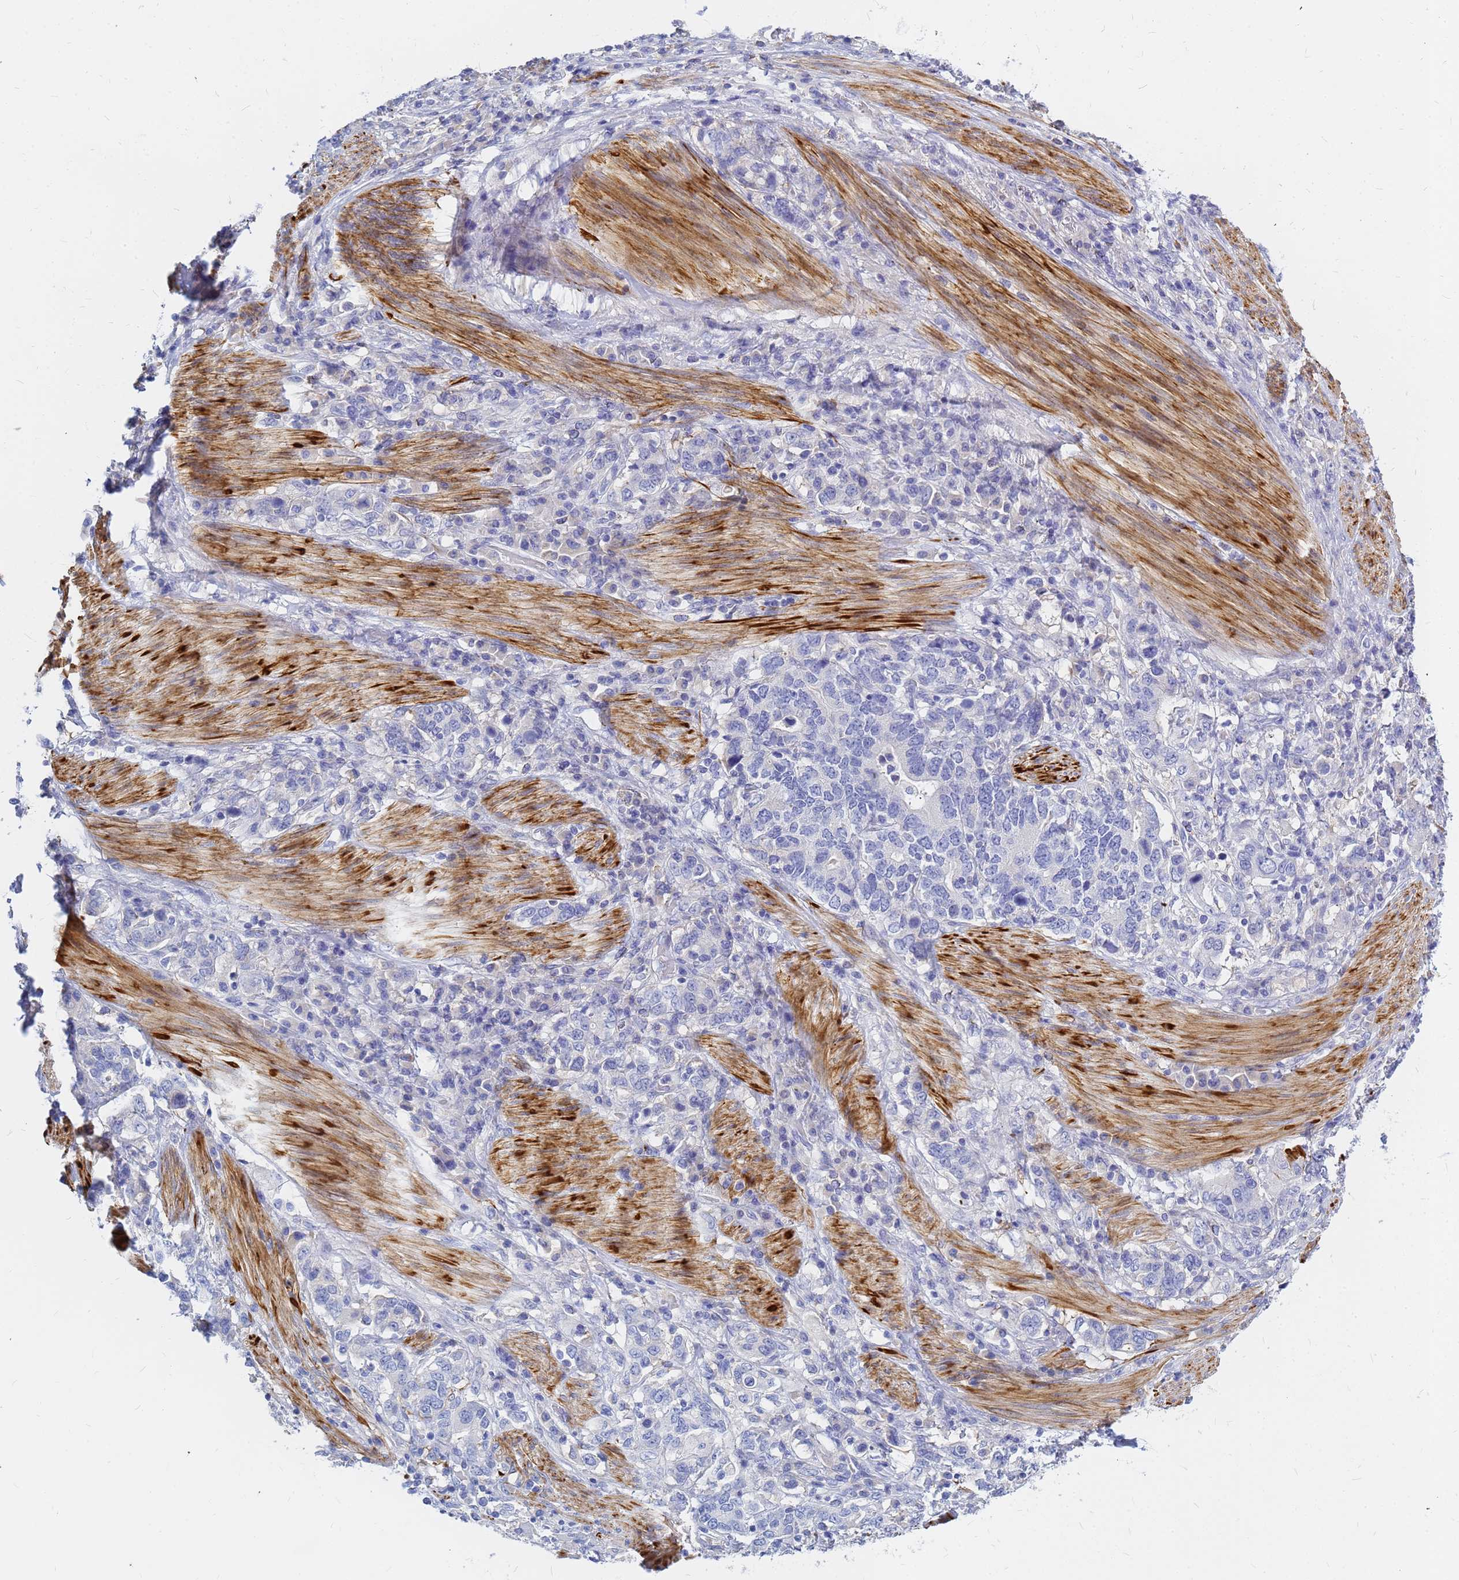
{"staining": {"intensity": "negative", "quantity": "none", "location": "none"}, "tissue": "stomach cancer", "cell_type": "Tumor cells", "image_type": "cancer", "snomed": [{"axis": "morphology", "description": "Adenocarcinoma, NOS"}, {"axis": "topography", "description": "Stomach, upper"}, {"axis": "topography", "description": "Stomach"}], "caption": "Immunohistochemistry of human stomach cancer displays no staining in tumor cells.", "gene": "ZNF552", "patient": {"sex": "male", "age": 62}}